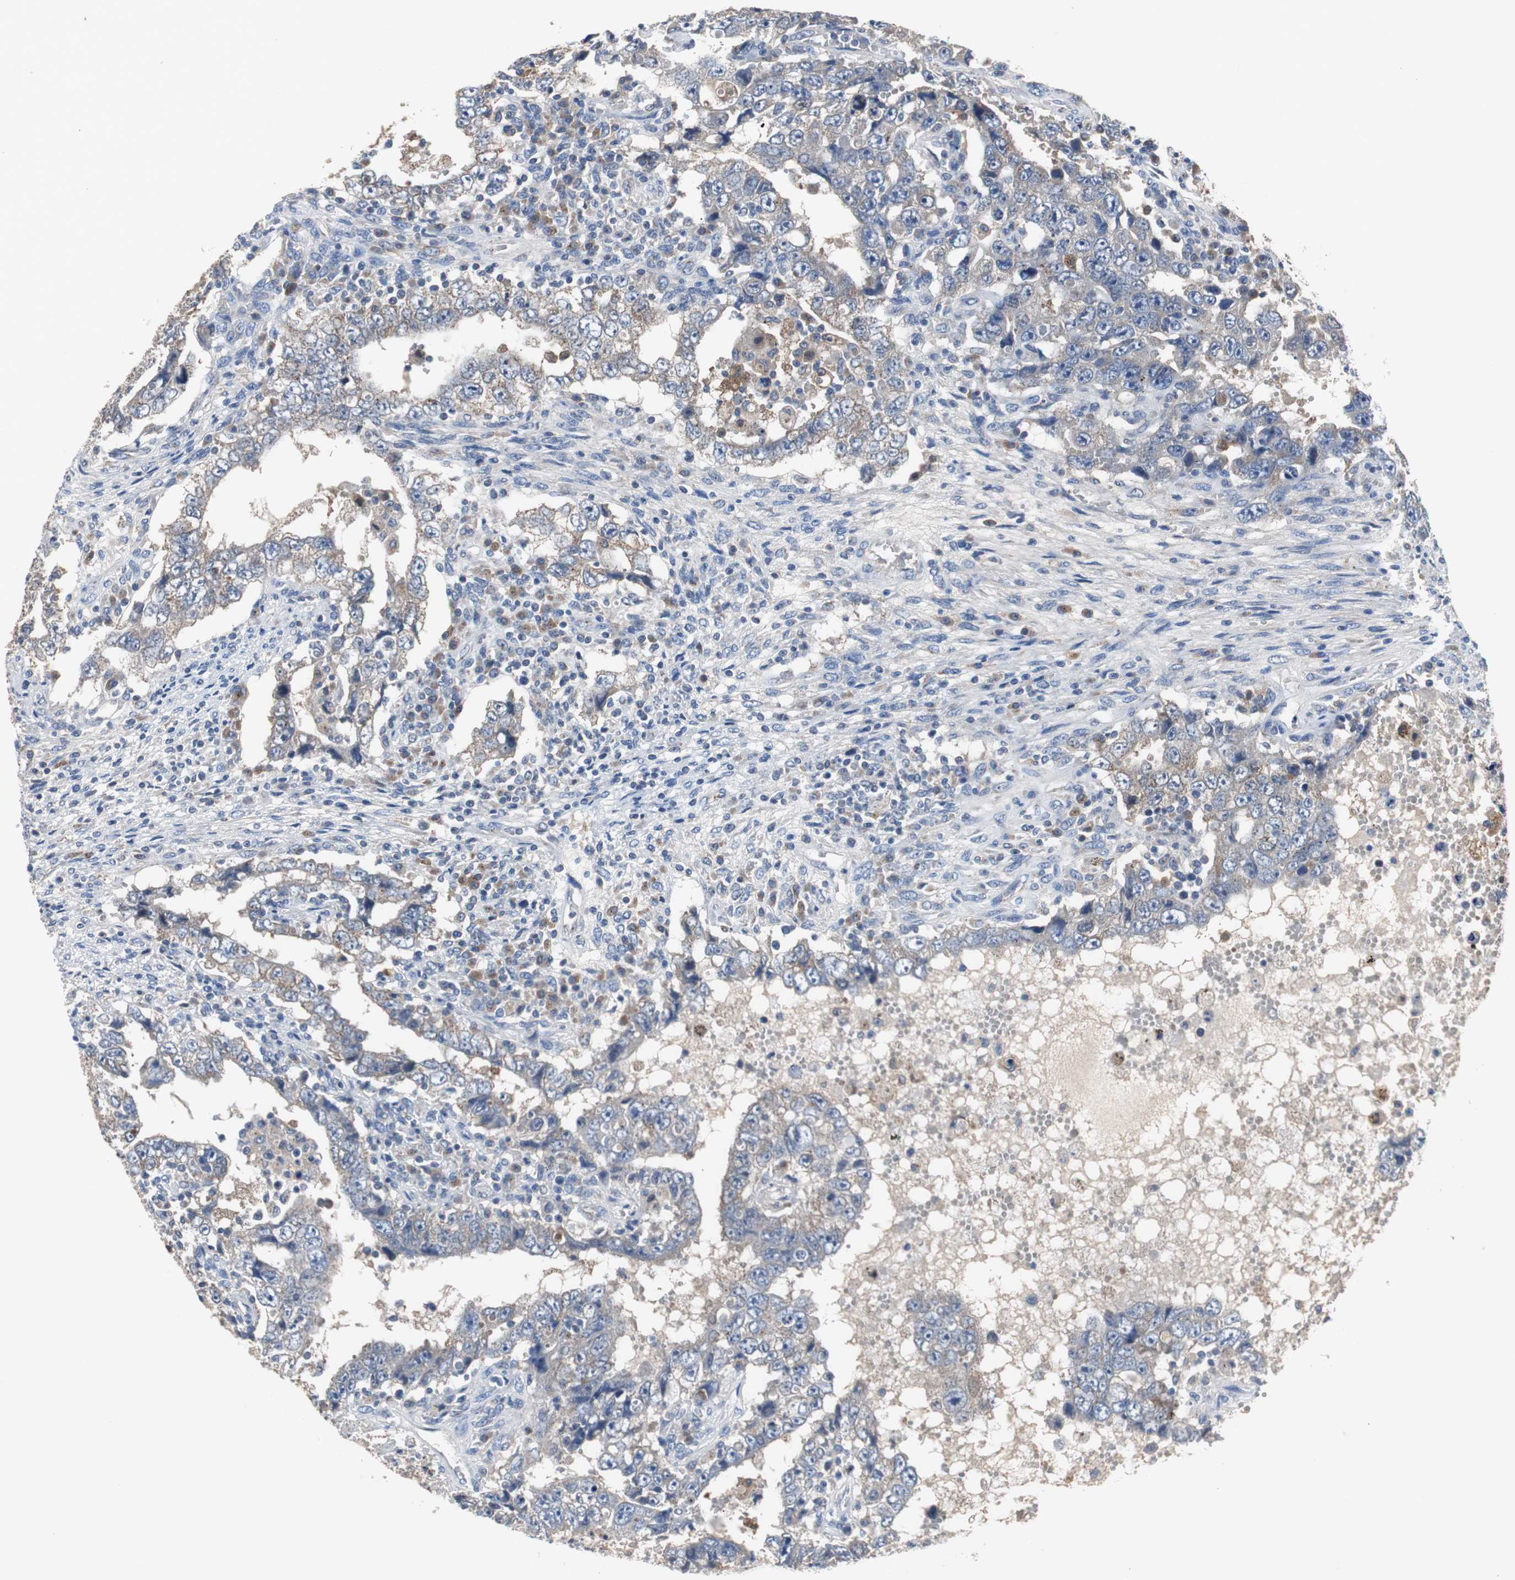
{"staining": {"intensity": "weak", "quantity": ">75%", "location": "cytoplasmic/membranous"}, "tissue": "testis cancer", "cell_type": "Tumor cells", "image_type": "cancer", "snomed": [{"axis": "morphology", "description": "Carcinoma, Embryonal, NOS"}, {"axis": "topography", "description": "Testis"}], "caption": "A histopathology image of testis embryonal carcinoma stained for a protein displays weak cytoplasmic/membranous brown staining in tumor cells.", "gene": "CALB2", "patient": {"sex": "male", "age": 26}}